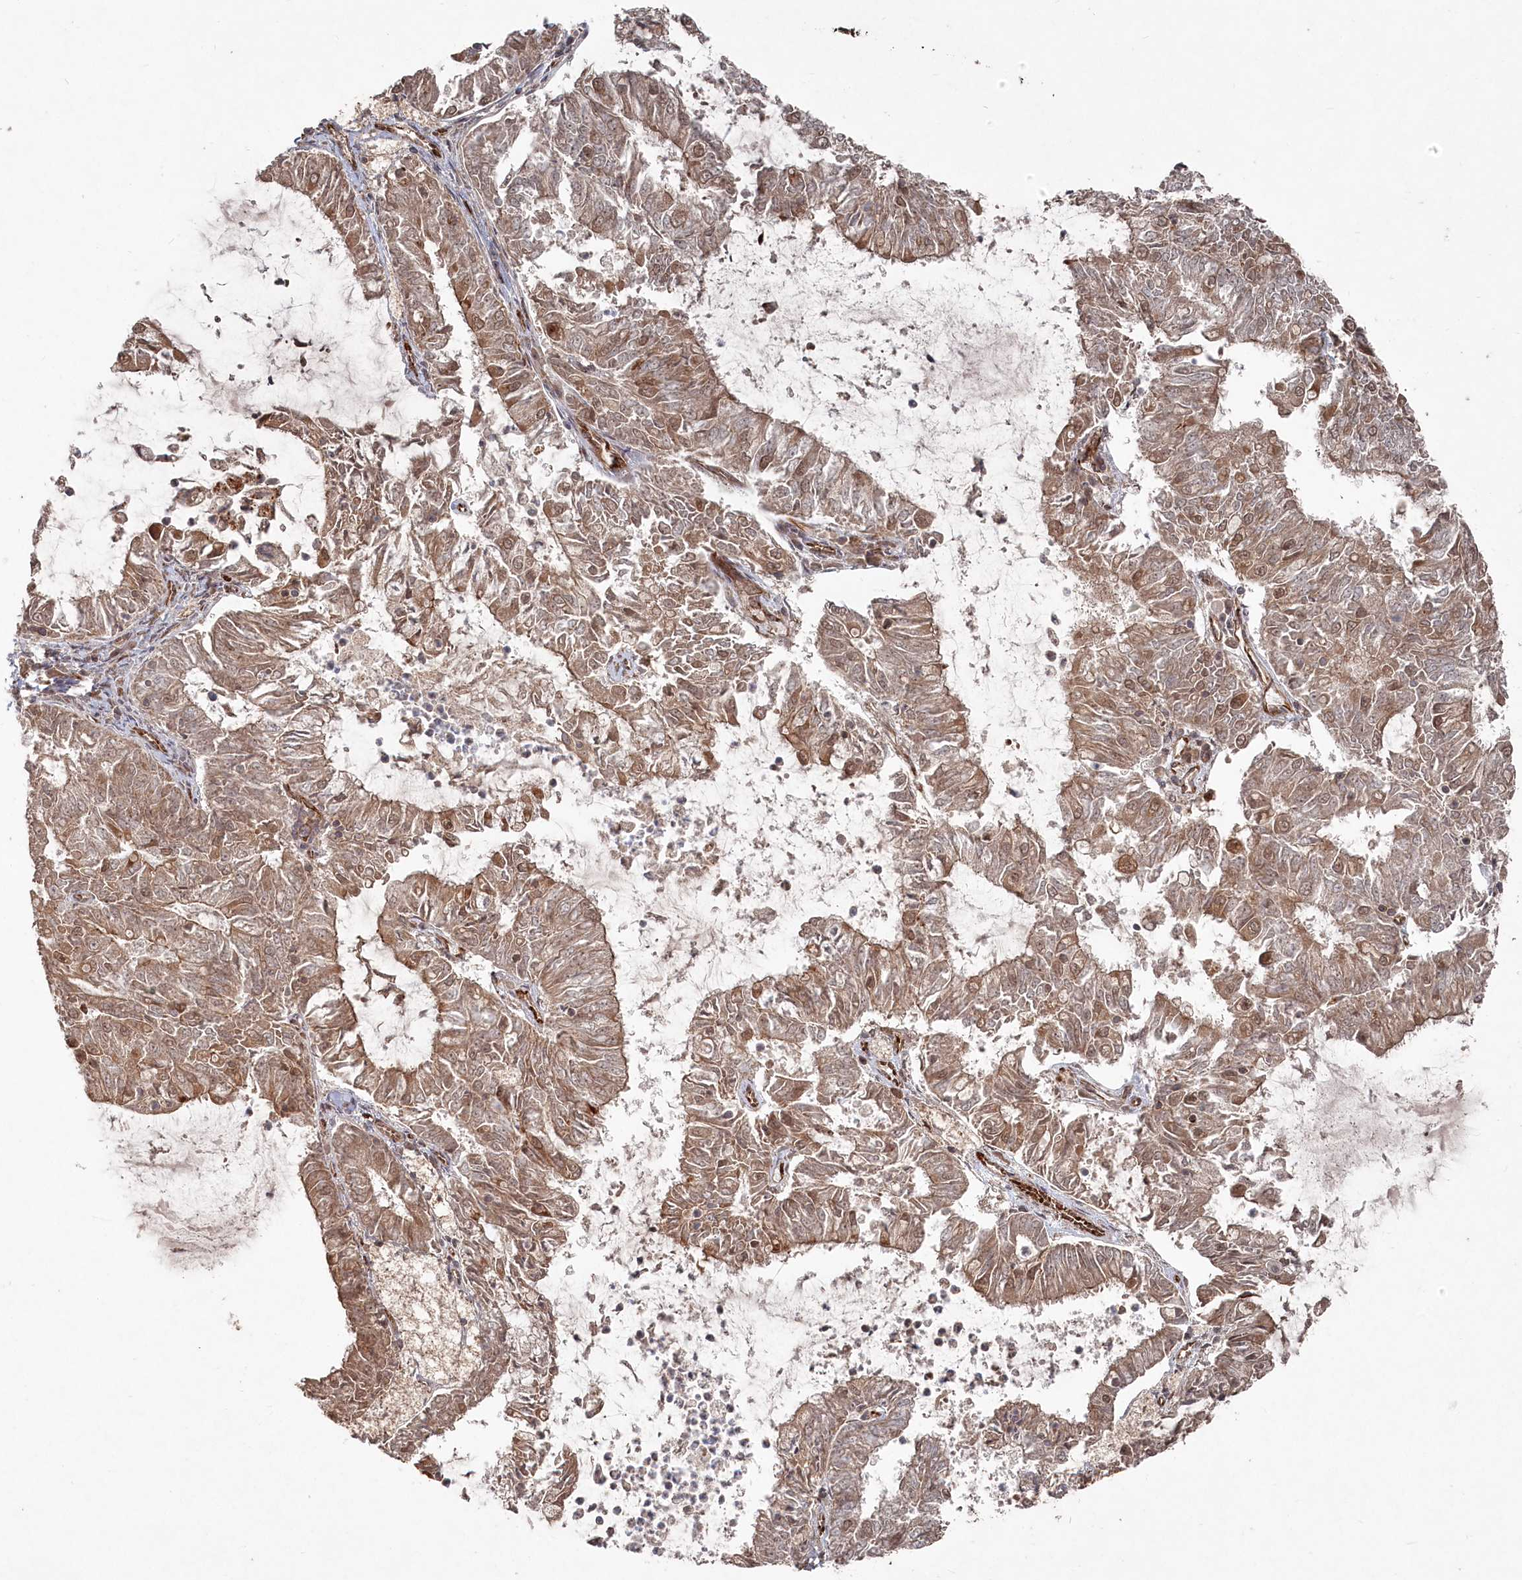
{"staining": {"intensity": "moderate", "quantity": ">75%", "location": "cytoplasmic/membranous,nuclear"}, "tissue": "endometrial cancer", "cell_type": "Tumor cells", "image_type": "cancer", "snomed": [{"axis": "morphology", "description": "Adenocarcinoma, NOS"}, {"axis": "topography", "description": "Endometrium"}], "caption": "Immunohistochemical staining of human endometrial adenocarcinoma reveals medium levels of moderate cytoplasmic/membranous and nuclear expression in about >75% of tumor cells.", "gene": "POLR3A", "patient": {"sex": "female", "age": 57}}